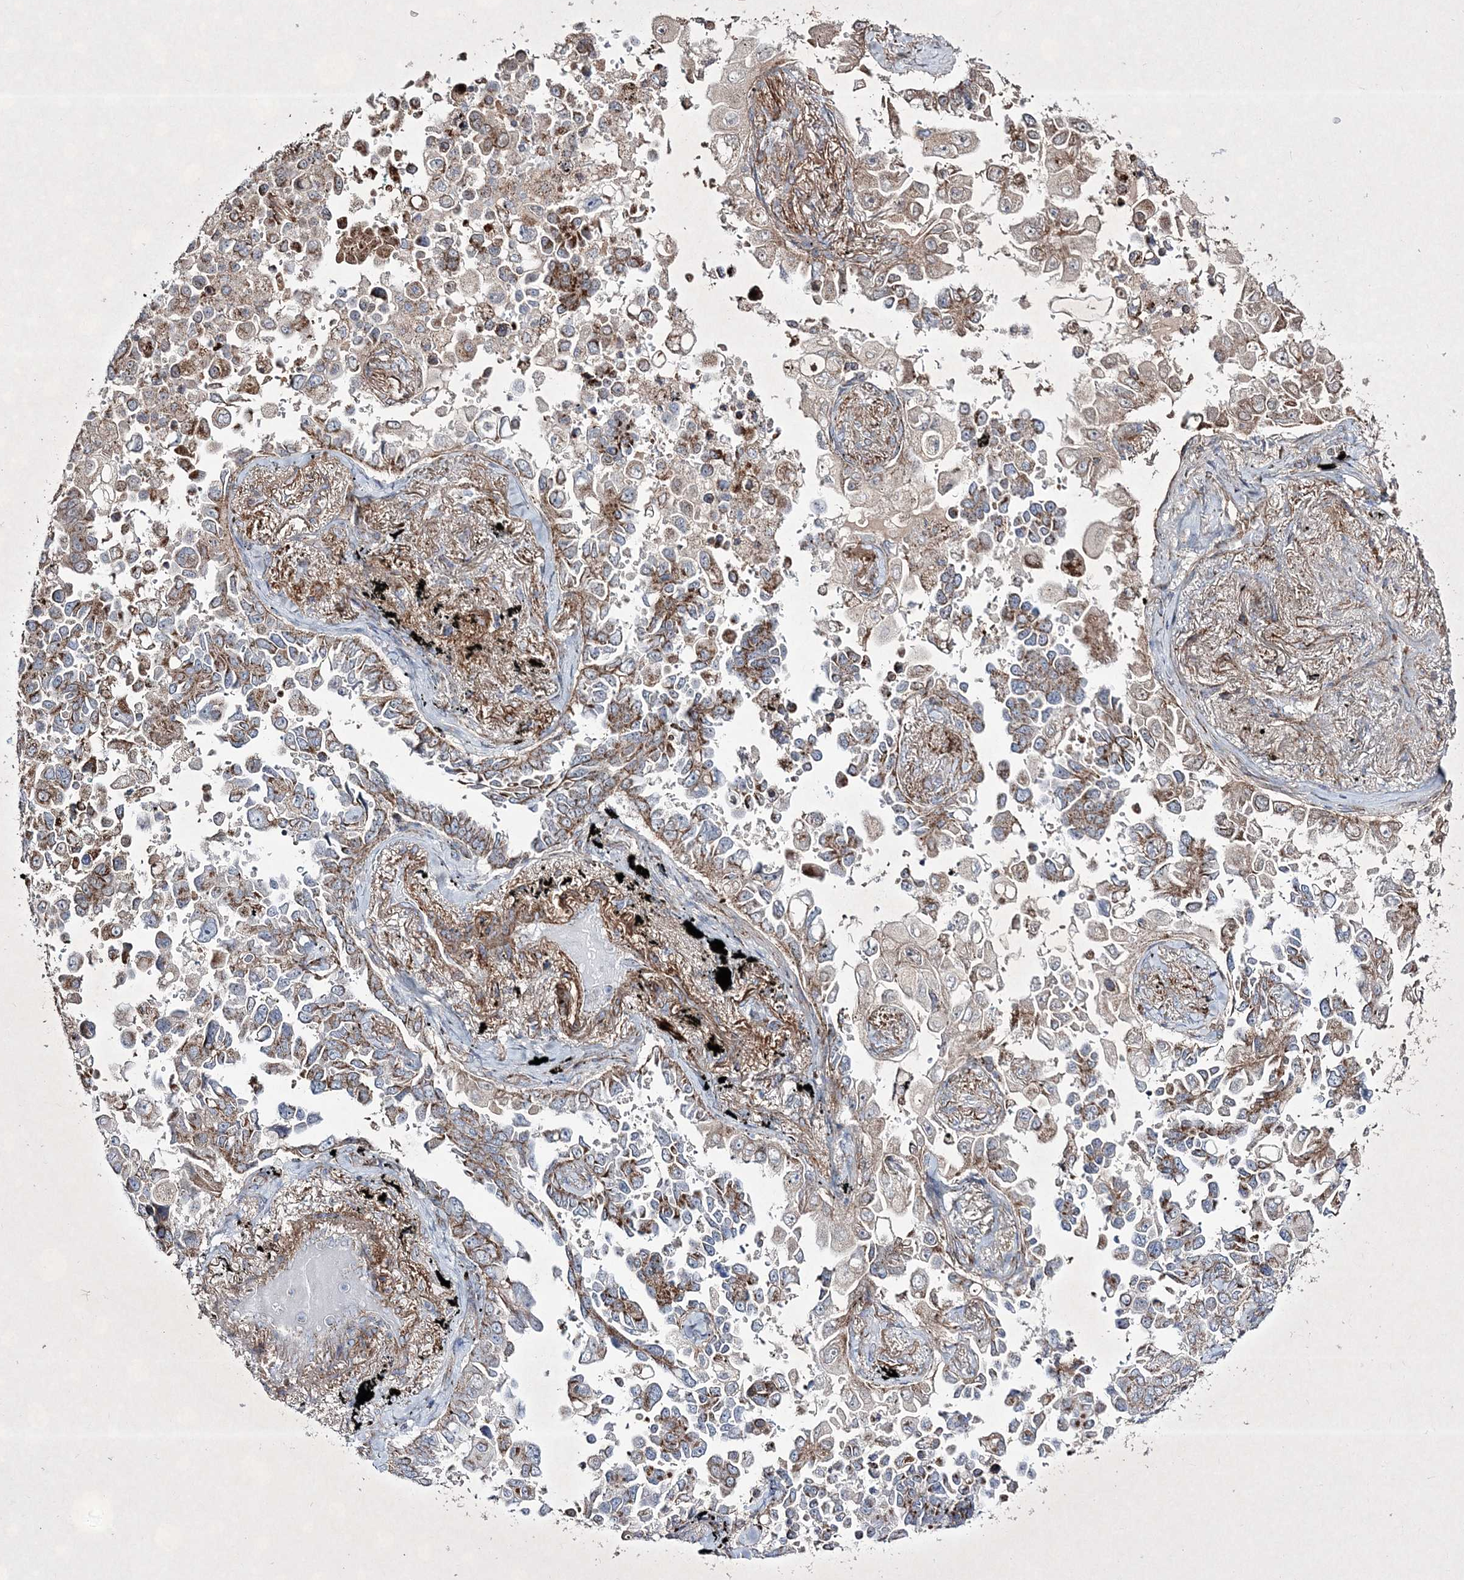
{"staining": {"intensity": "moderate", "quantity": ">75%", "location": "cytoplasmic/membranous"}, "tissue": "lung cancer", "cell_type": "Tumor cells", "image_type": "cancer", "snomed": [{"axis": "morphology", "description": "Adenocarcinoma, NOS"}, {"axis": "topography", "description": "Lung"}], "caption": "Lung cancer stained with immunohistochemistry (IHC) displays moderate cytoplasmic/membranous expression in about >75% of tumor cells.", "gene": "RICTOR", "patient": {"sex": "female", "age": 67}}